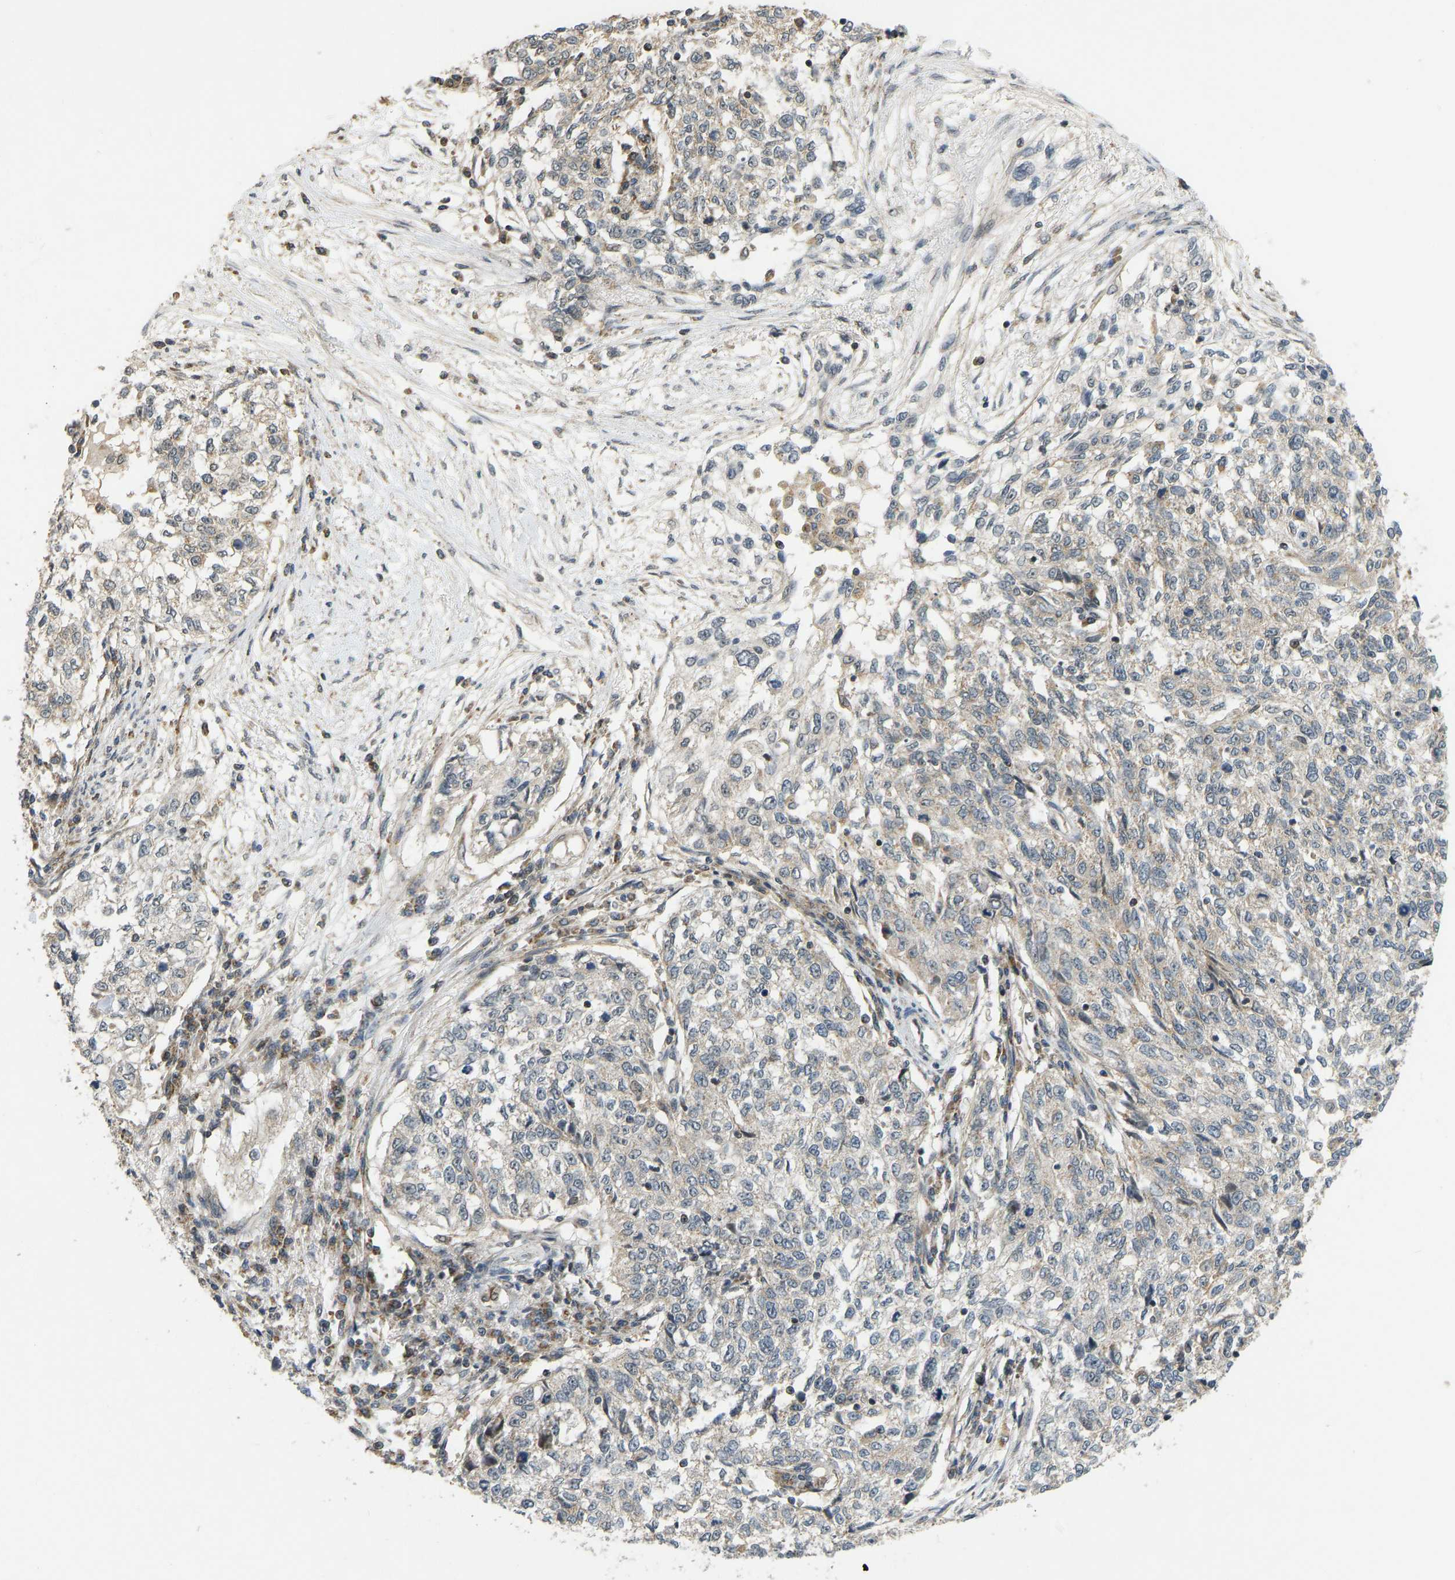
{"staining": {"intensity": "negative", "quantity": "none", "location": "none"}, "tissue": "cervical cancer", "cell_type": "Tumor cells", "image_type": "cancer", "snomed": [{"axis": "morphology", "description": "Squamous cell carcinoma, NOS"}, {"axis": "topography", "description": "Cervix"}], "caption": "The photomicrograph demonstrates no significant staining in tumor cells of squamous cell carcinoma (cervical).", "gene": "ACADS", "patient": {"sex": "female", "age": 57}}